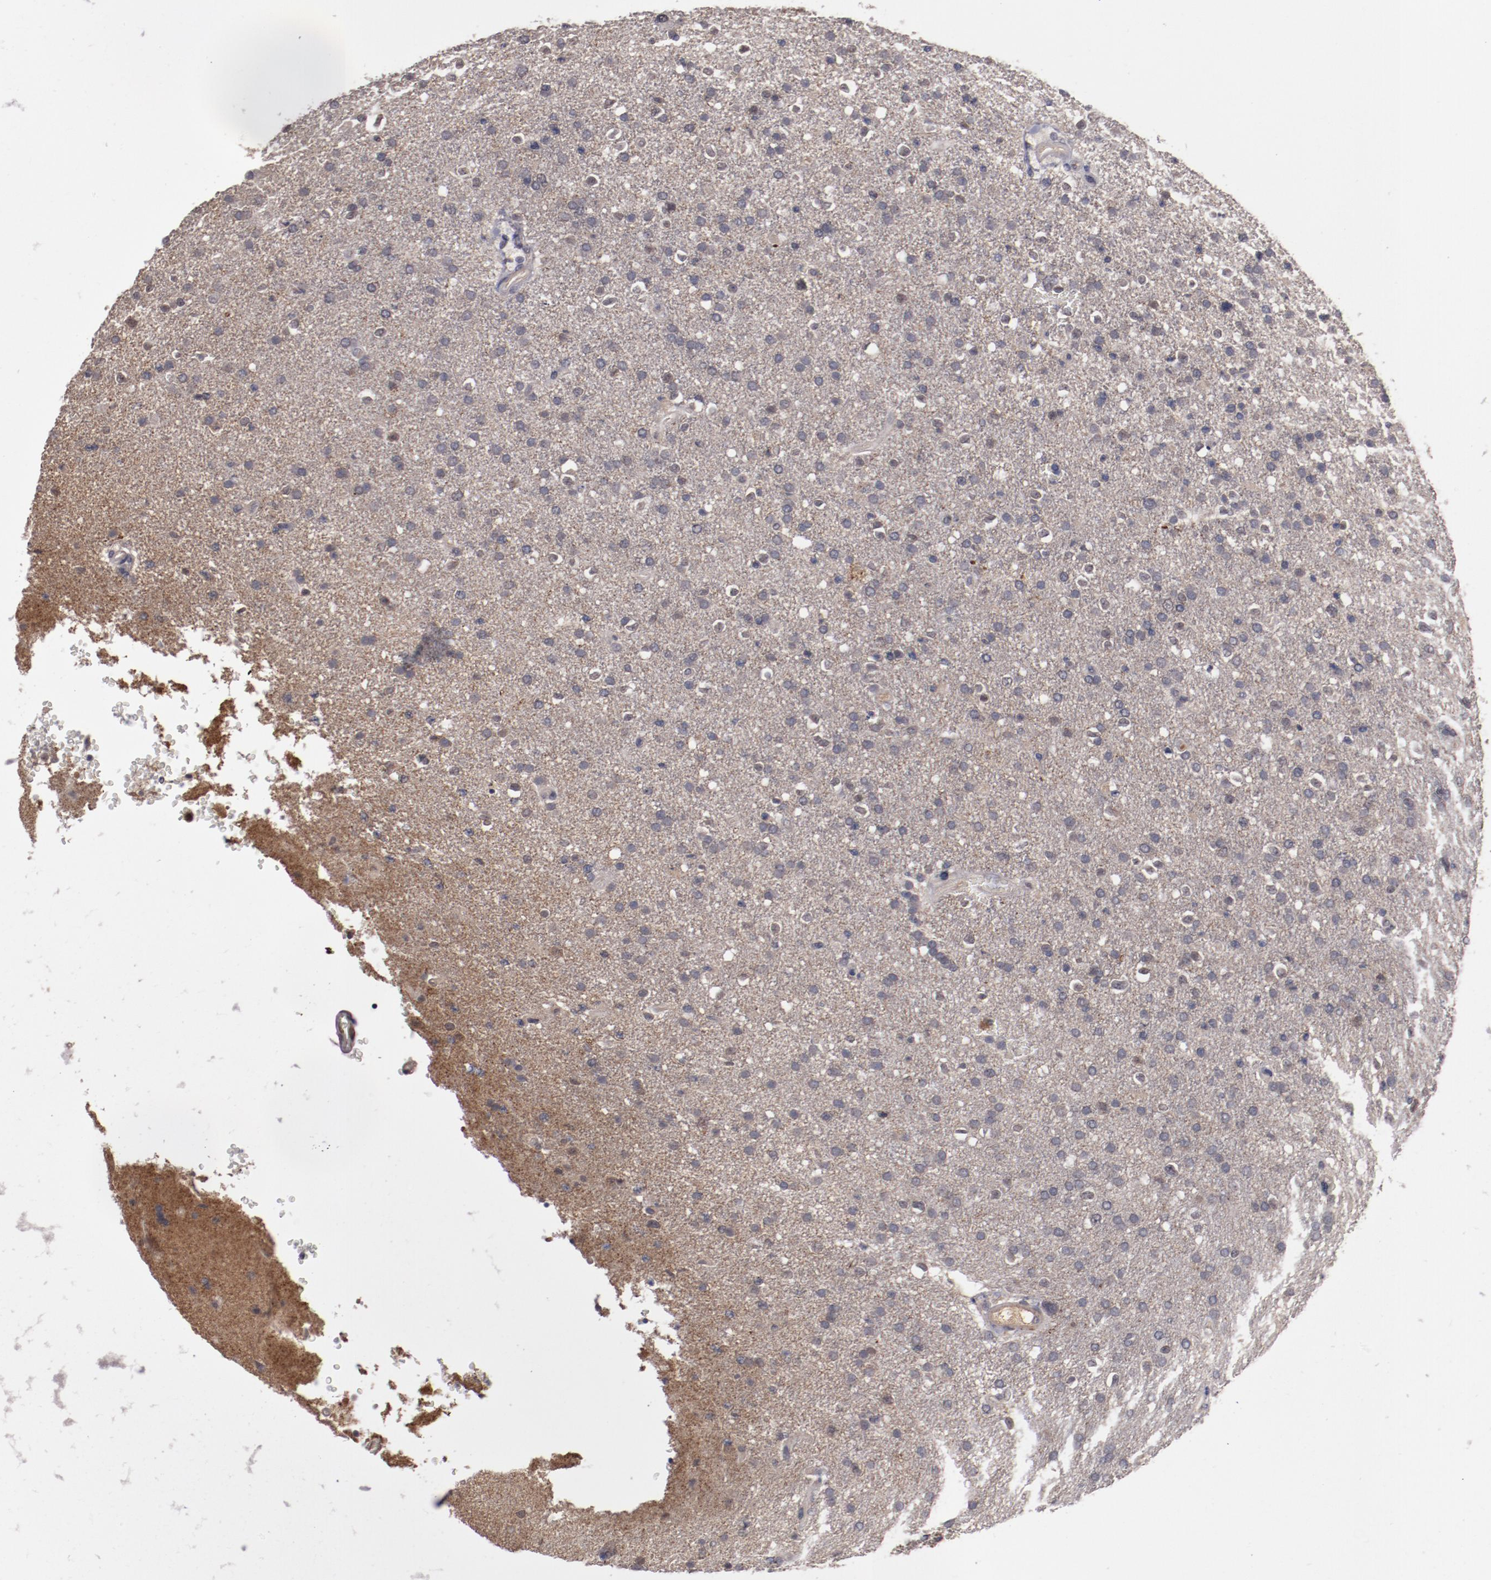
{"staining": {"intensity": "weak", "quantity": "<25%", "location": "cytoplasmic/membranous"}, "tissue": "glioma", "cell_type": "Tumor cells", "image_type": "cancer", "snomed": [{"axis": "morphology", "description": "Glioma, malignant, High grade"}, {"axis": "topography", "description": "Brain"}], "caption": "An image of human malignant high-grade glioma is negative for staining in tumor cells. The staining was performed using DAB to visualize the protein expression in brown, while the nuclei were stained in blue with hematoxylin (Magnification: 20x).", "gene": "SERPINA7", "patient": {"sex": "male", "age": 33}}